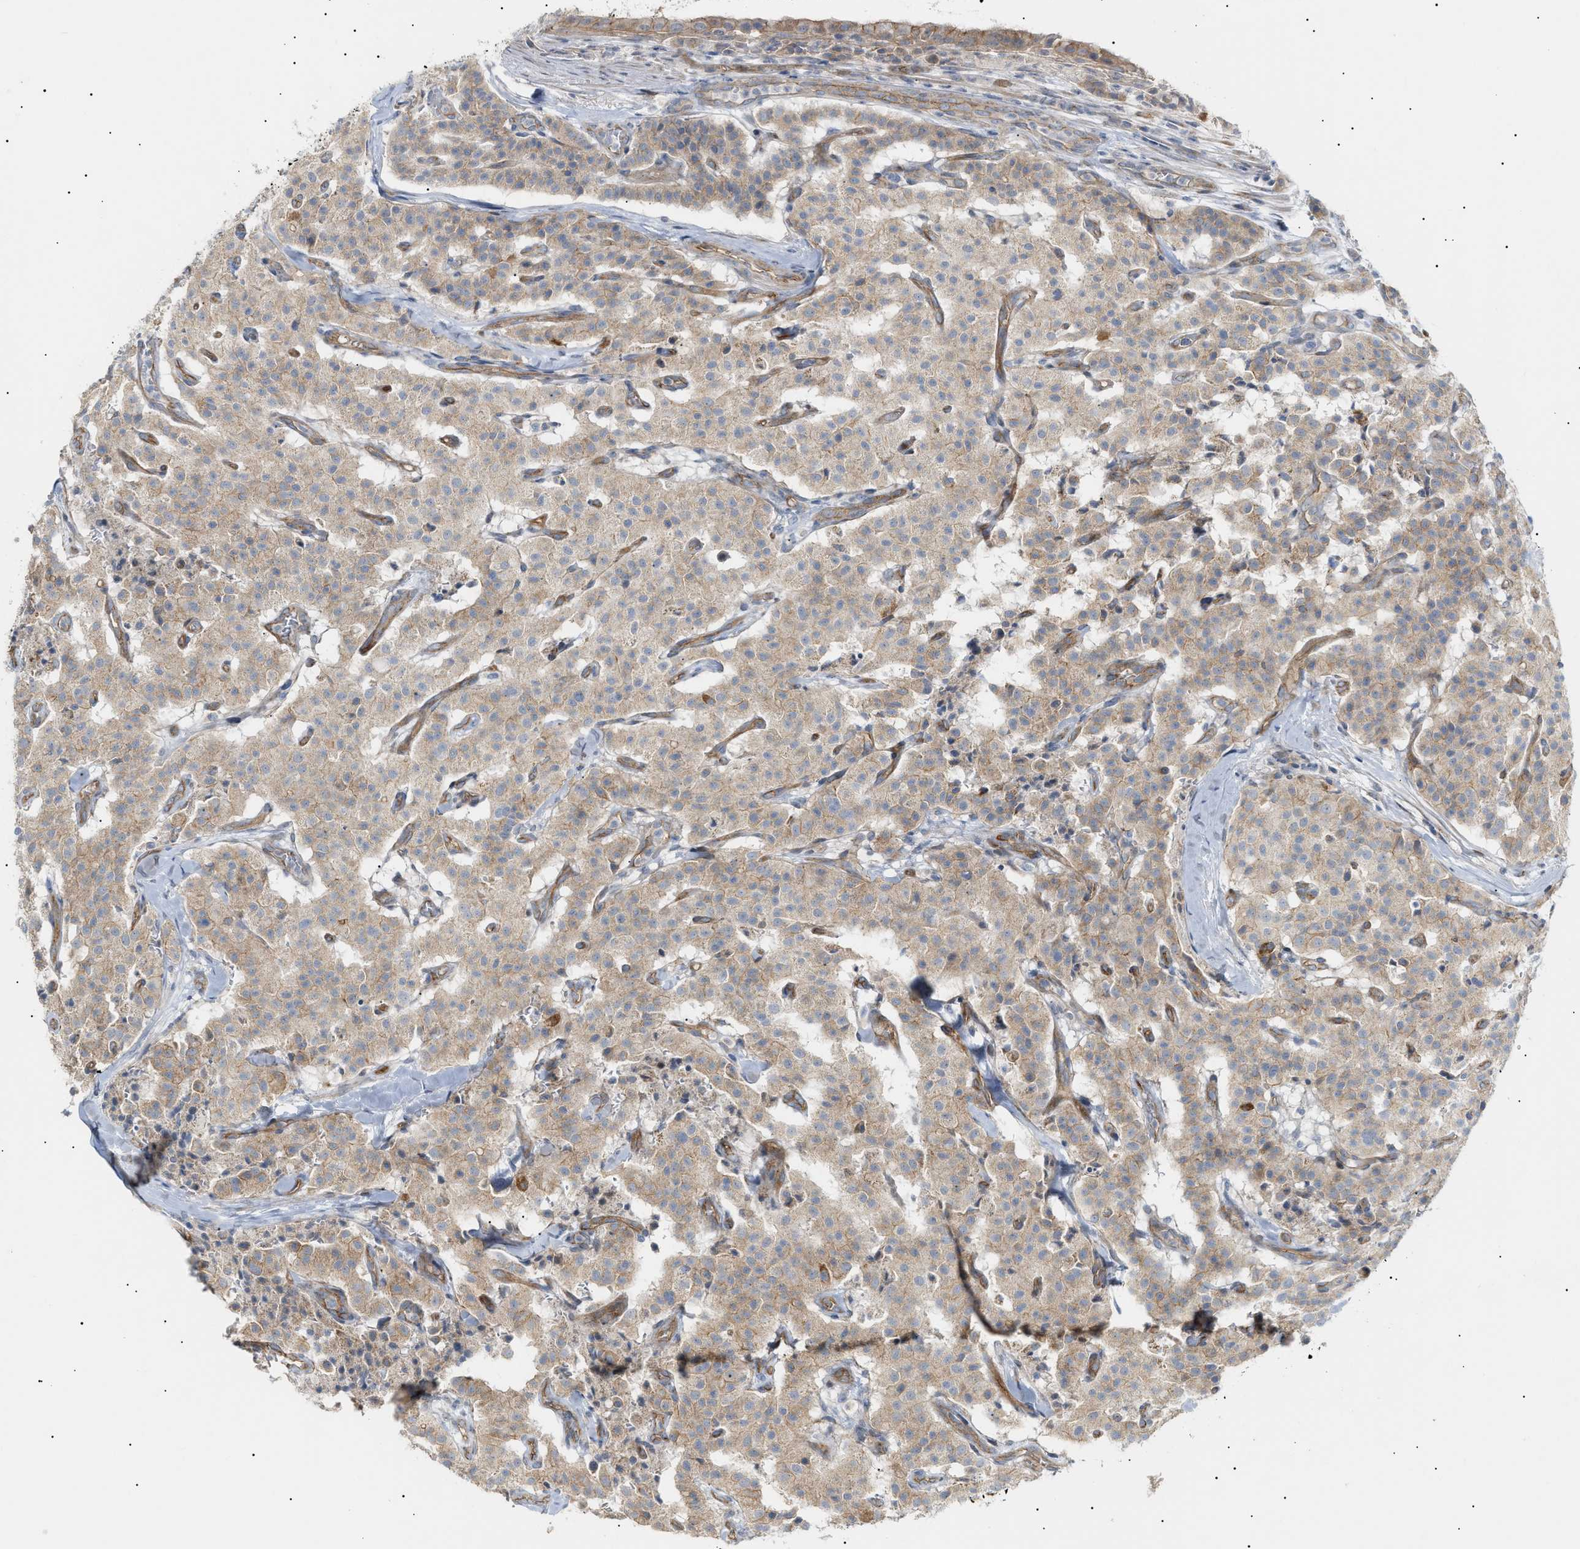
{"staining": {"intensity": "moderate", "quantity": ">75%", "location": "cytoplasmic/membranous"}, "tissue": "carcinoid", "cell_type": "Tumor cells", "image_type": "cancer", "snomed": [{"axis": "morphology", "description": "Carcinoid, malignant, NOS"}, {"axis": "topography", "description": "Lung"}], "caption": "Carcinoid stained with a brown dye reveals moderate cytoplasmic/membranous positive positivity in about >75% of tumor cells.", "gene": "ZFHX2", "patient": {"sex": "male", "age": 30}}